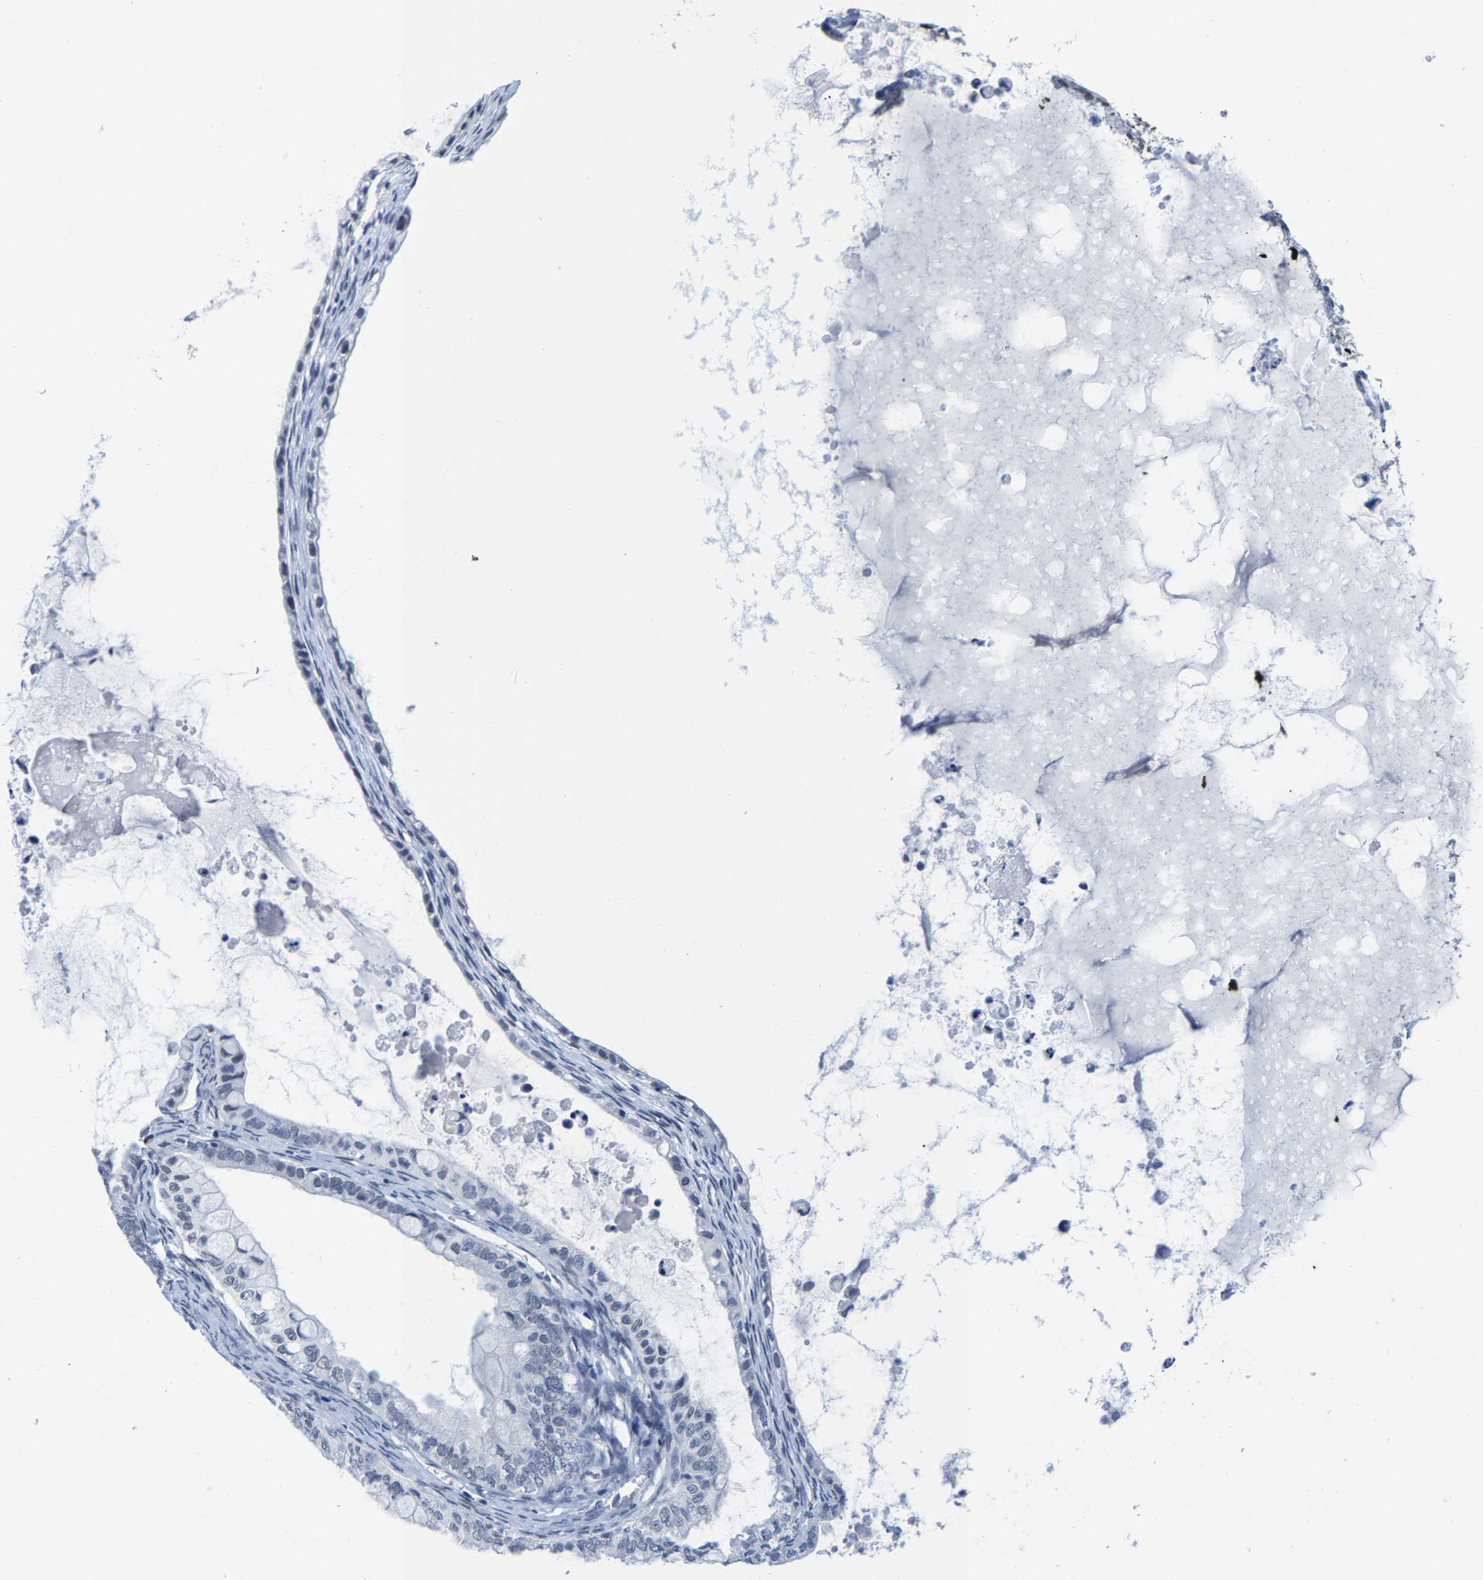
{"staining": {"intensity": "negative", "quantity": "none", "location": "none"}, "tissue": "ovarian cancer", "cell_type": "Tumor cells", "image_type": "cancer", "snomed": [{"axis": "morphology", "description": "Cystadenocarcinoma, mucinous, NOS"}, {"axis": "topography", "description": "Ovary"}], "caption": "The photomicrograph exhibits no staining of tumor cells in mucinous cystadenocarcinoma (ovarian). (DAB (3,3'-diaminobenzidine) immunohistochemistry (IHC) visualized using brightfield microscopy, high magnification).", "gene": "SETD1B", "patient": {"sex": "female", "age": 80}}